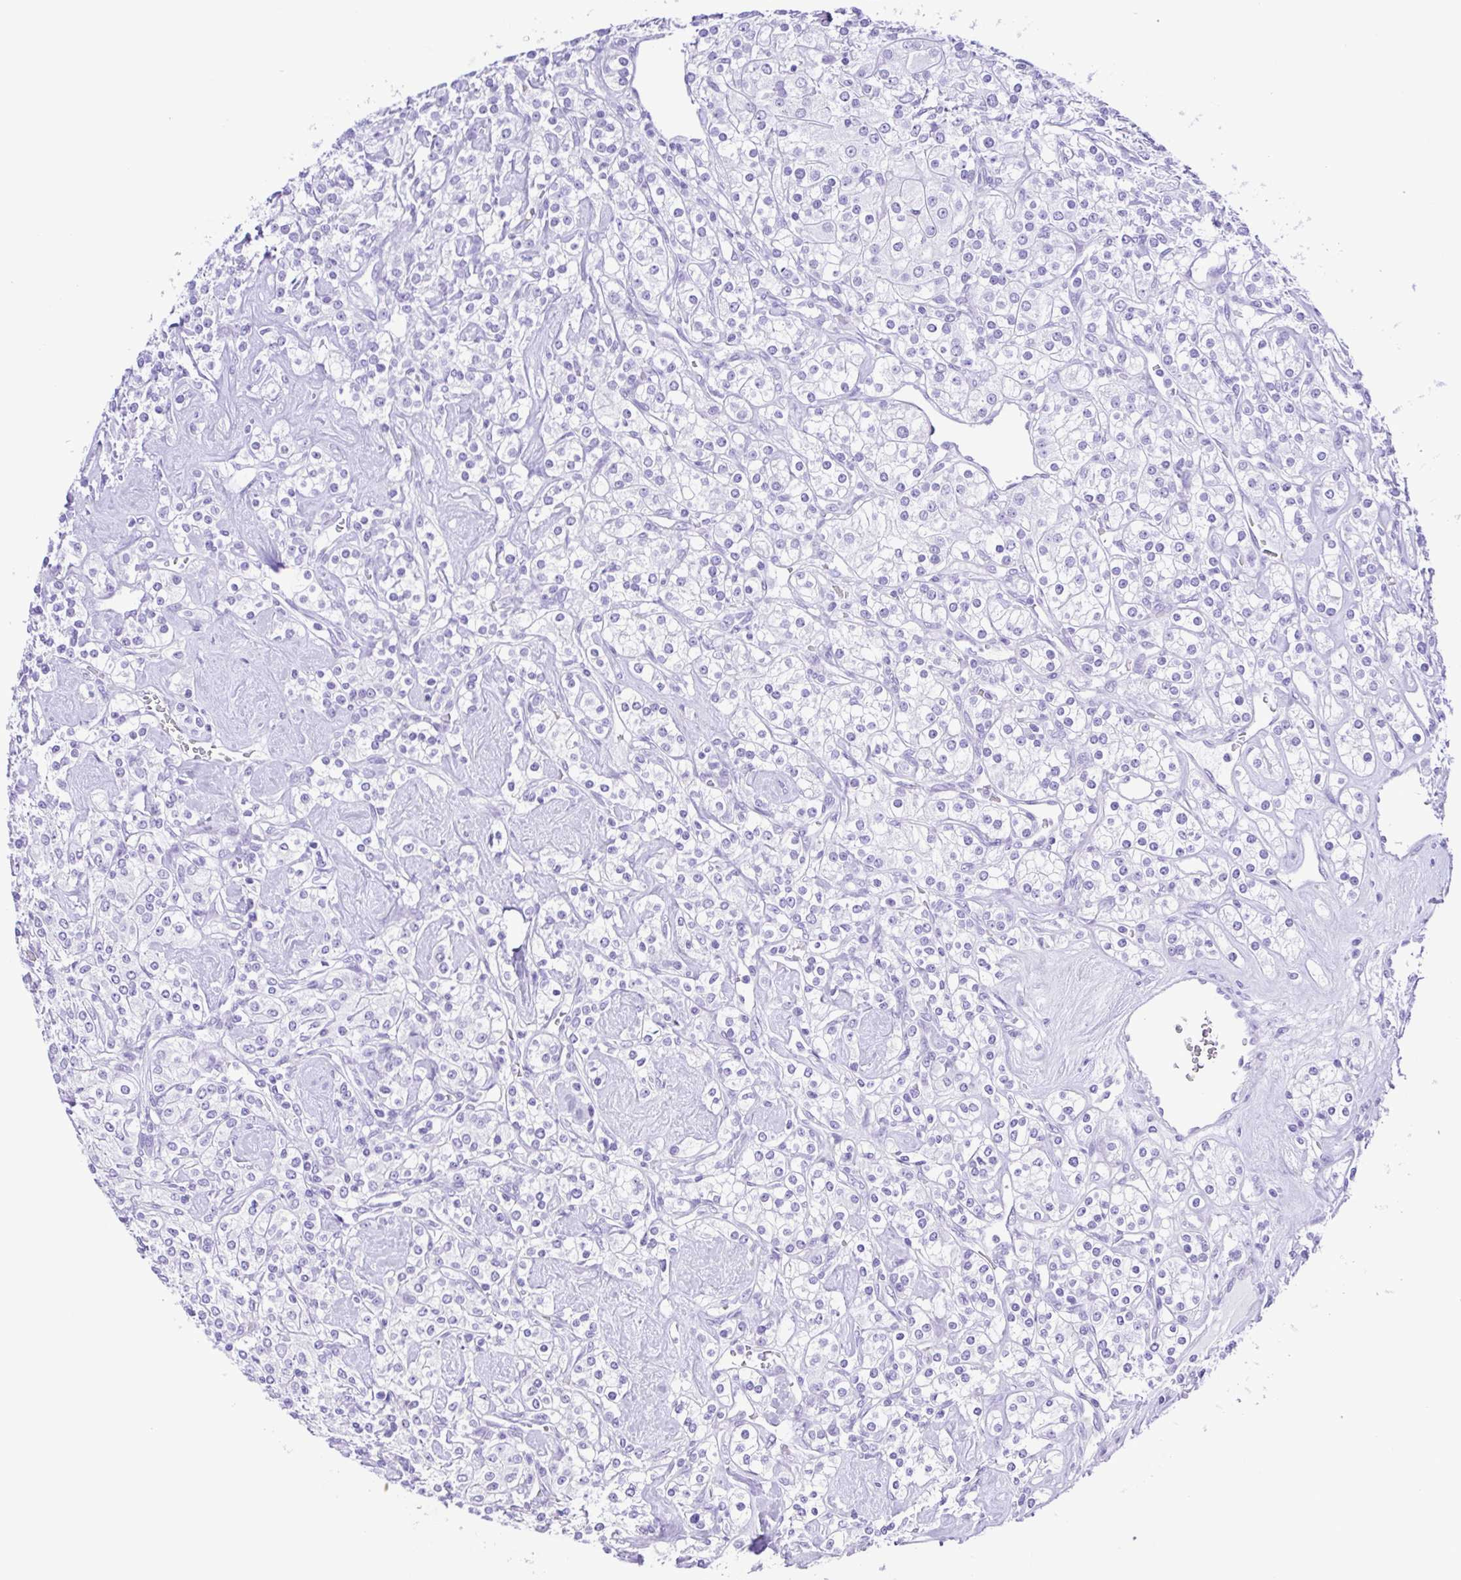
{"staining": {"intensity": "negative", "quantity": "none", "location": "none"}, "tissue": "renal cancer", "cell_type": "Tumor cells", "image_type": "cancer", "snomed": [{"axis": "morphology", "description": "Adenocarcinoma, NOS"}, {"axis": "topography", "description": "Kidney"}], "caption": "Photomicrograph shows no significant protein expression in tumor cells of adenocarcinoma (renal).", "gene": "SYT1", "patient": {"sex": "male", "age": 77}}